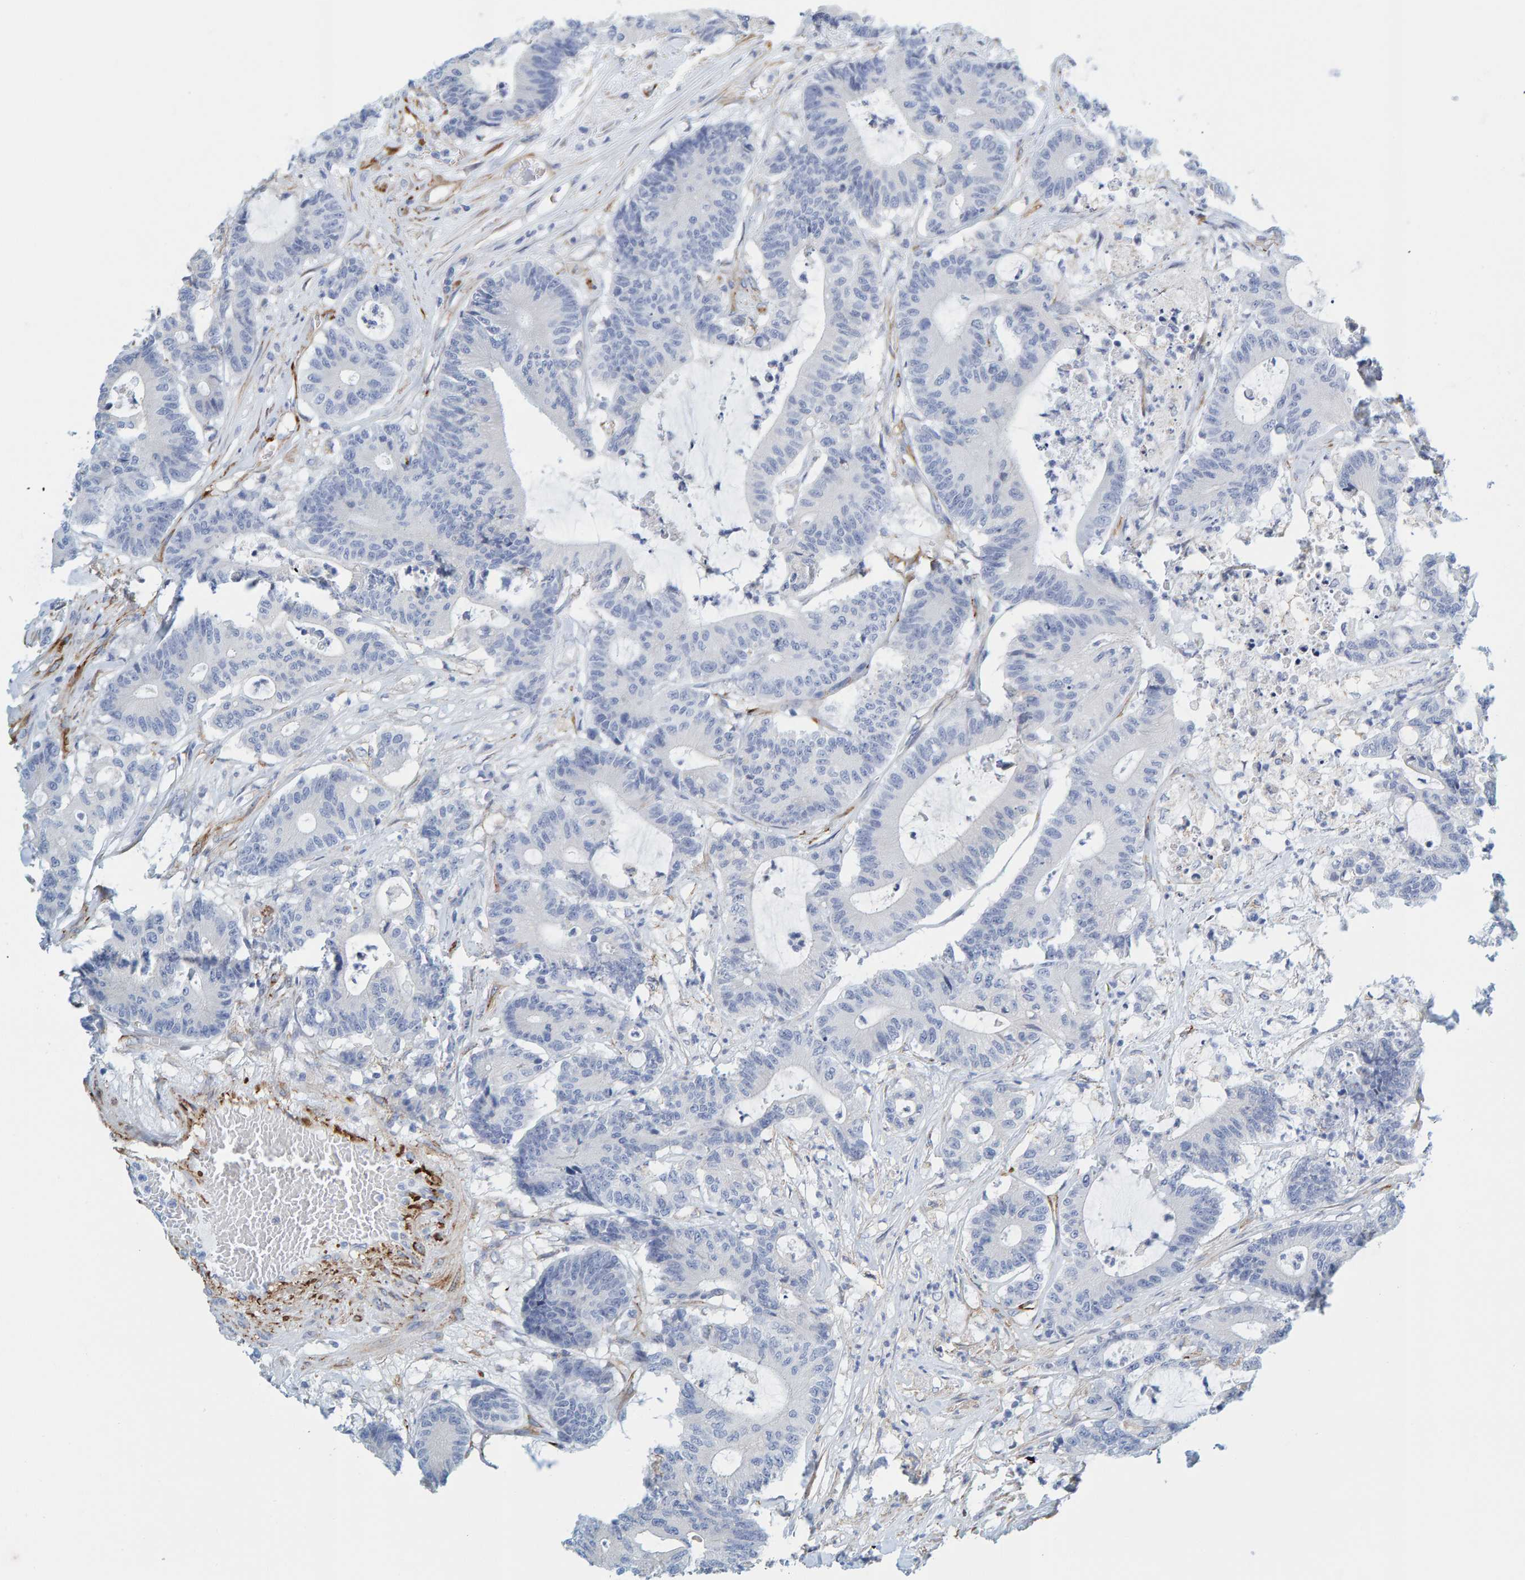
{"staining": {"intensity": "negative", "quantity": "none", "location": "none"}, "tissue": "colorectal cancer", "cell_type": "Tumor cells", "image_type": "cancer", "snomed": [{"axis": "morphology", "description": "Adenocarcinoma, NOS"}, {"axis": "topography", "description": "Colon"}], "caption": "Human colorectal adenocarcinoma stained for a protein using immunohistochemistry (IHC) shows no positivity in tumor cells.", "gene": "MAP1B", "patient": {"sex": "female", "age": 84}}